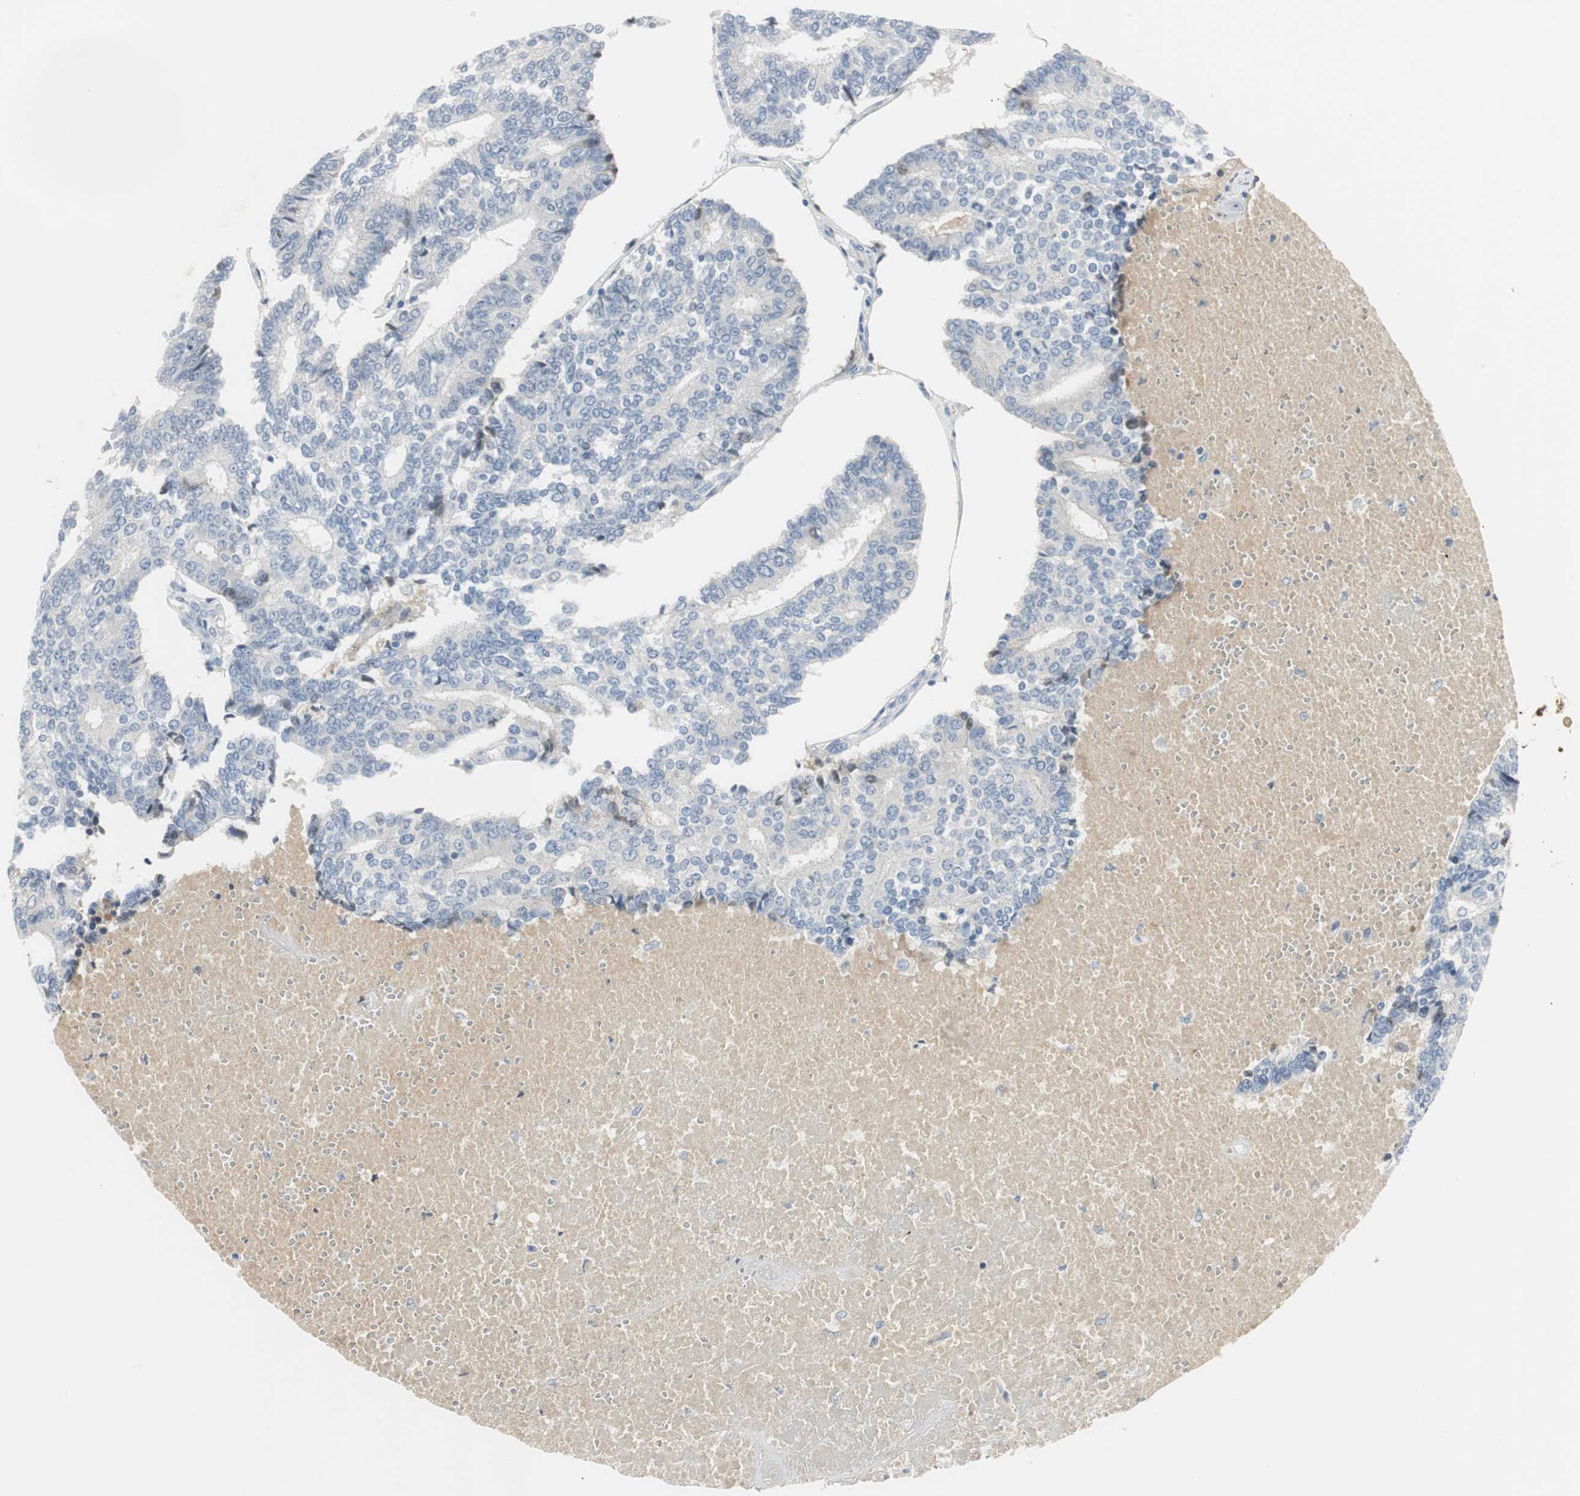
{"staining": {"intensity": "negative", "quantity": "none", "location": "none"}, "tissue": "prostate cancer", "cell_type": "Tumor cells", "image_type": "cancer", "snomed": [{"axis": "morphology", "description": "Adenocarcinoma, High grade"}, {"axis": "topography", "description": "Prostate"}], "caption": "Immunohistochemical staining of high-grade adenocarcinoma (prostate) demonstrates no significant staining in tumor cells.", "gene": "SERPINF1", "patient": {"sex": "male", "age": 55}}